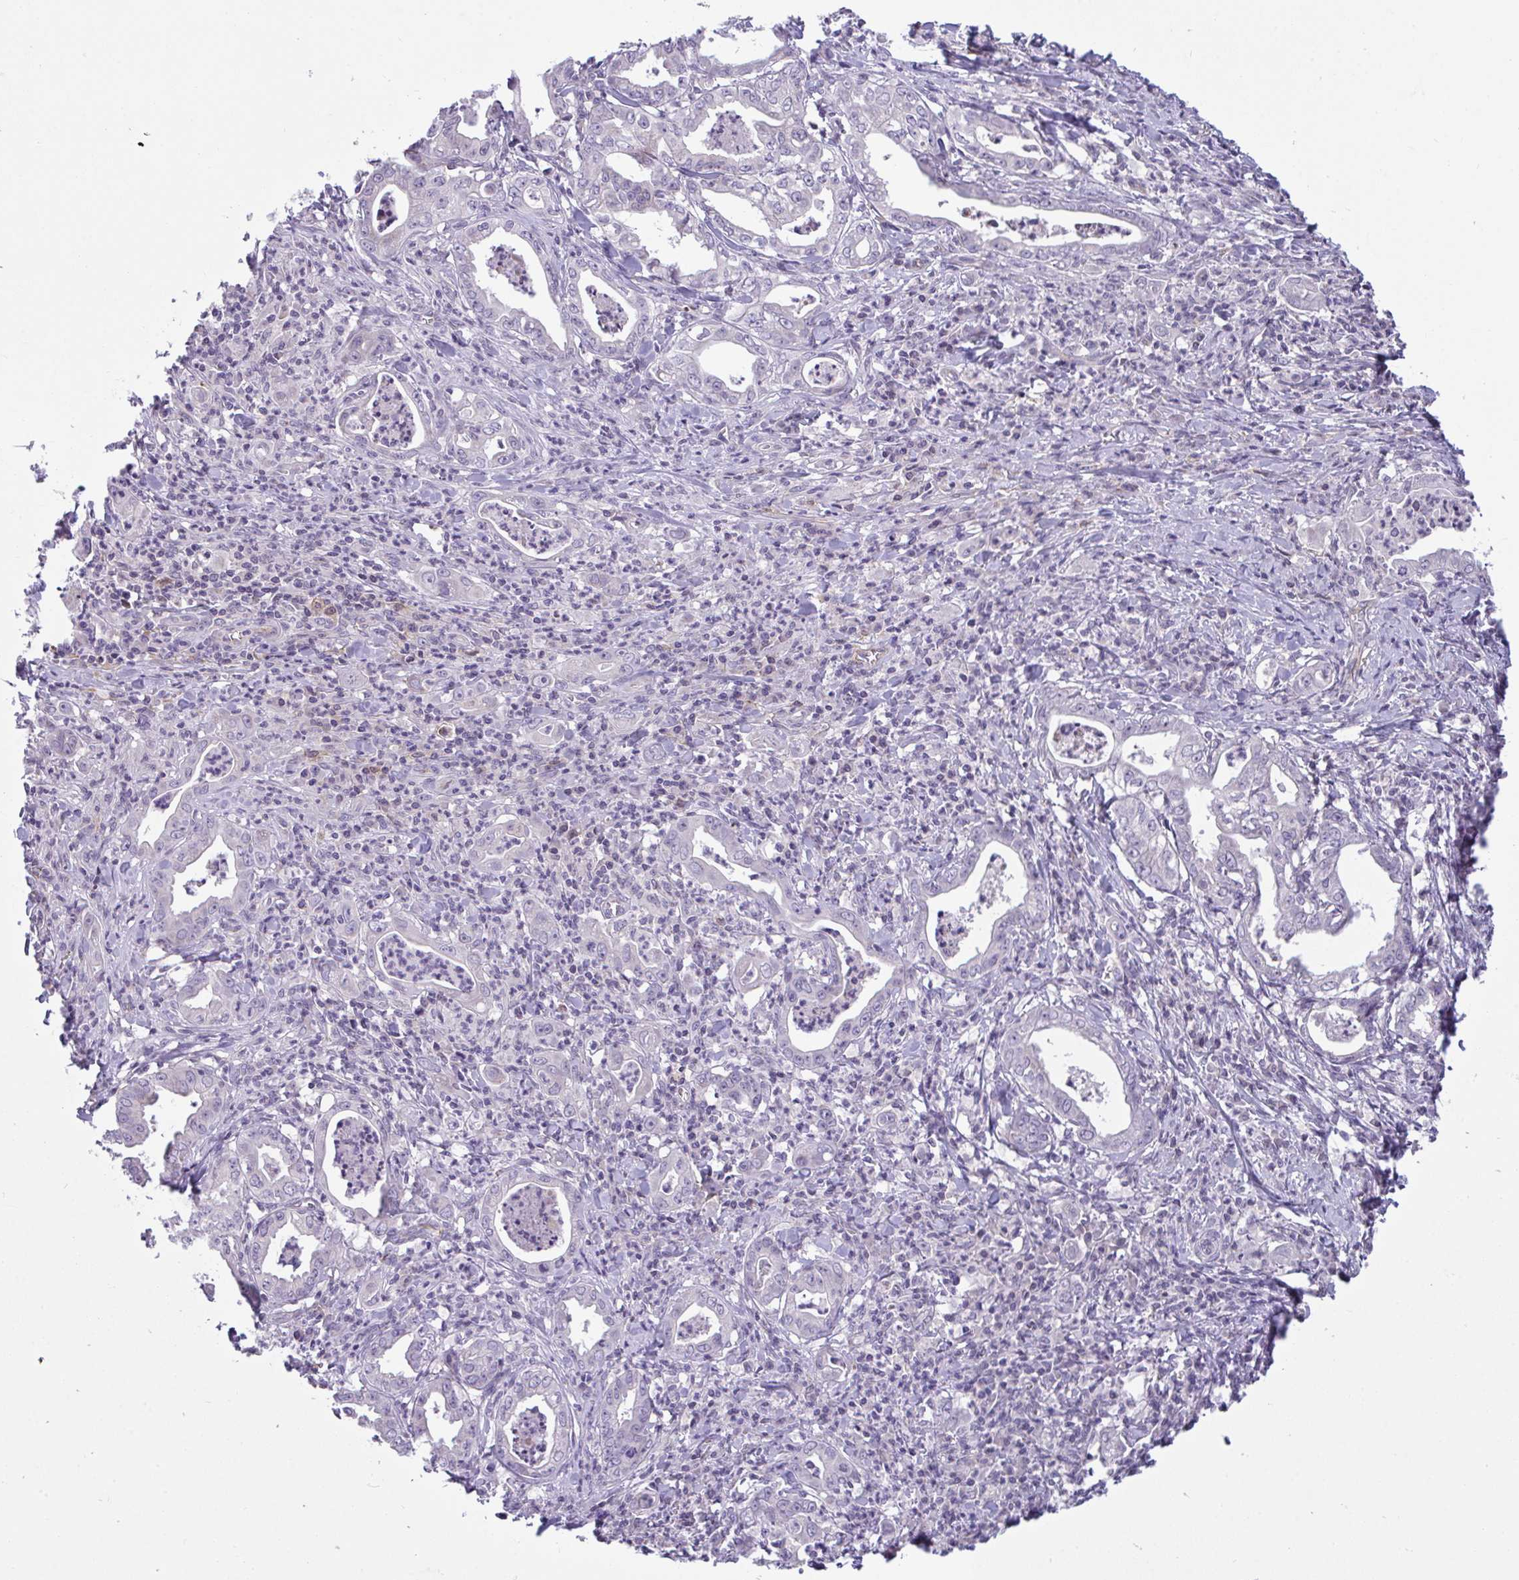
{"staining": {"intensity": "negative", "quantity": "none", "location": "none"}, "tissue": "stomach cancer", "cell_type": "Tumor cells", "image_type": "cancer", "snomed": [{"axis": "morphology", "description": "Adenocarcinoma, NOS"}, {"axis": "topography", "description": "Stomach, upper"}], "caption": "Human stomach adenocarcinoma stained for a protein using IHC demonstrates no positivity in tumor cells.", "gene": "SEMA6B", "patient": {"sex": "female", "age": 79}}